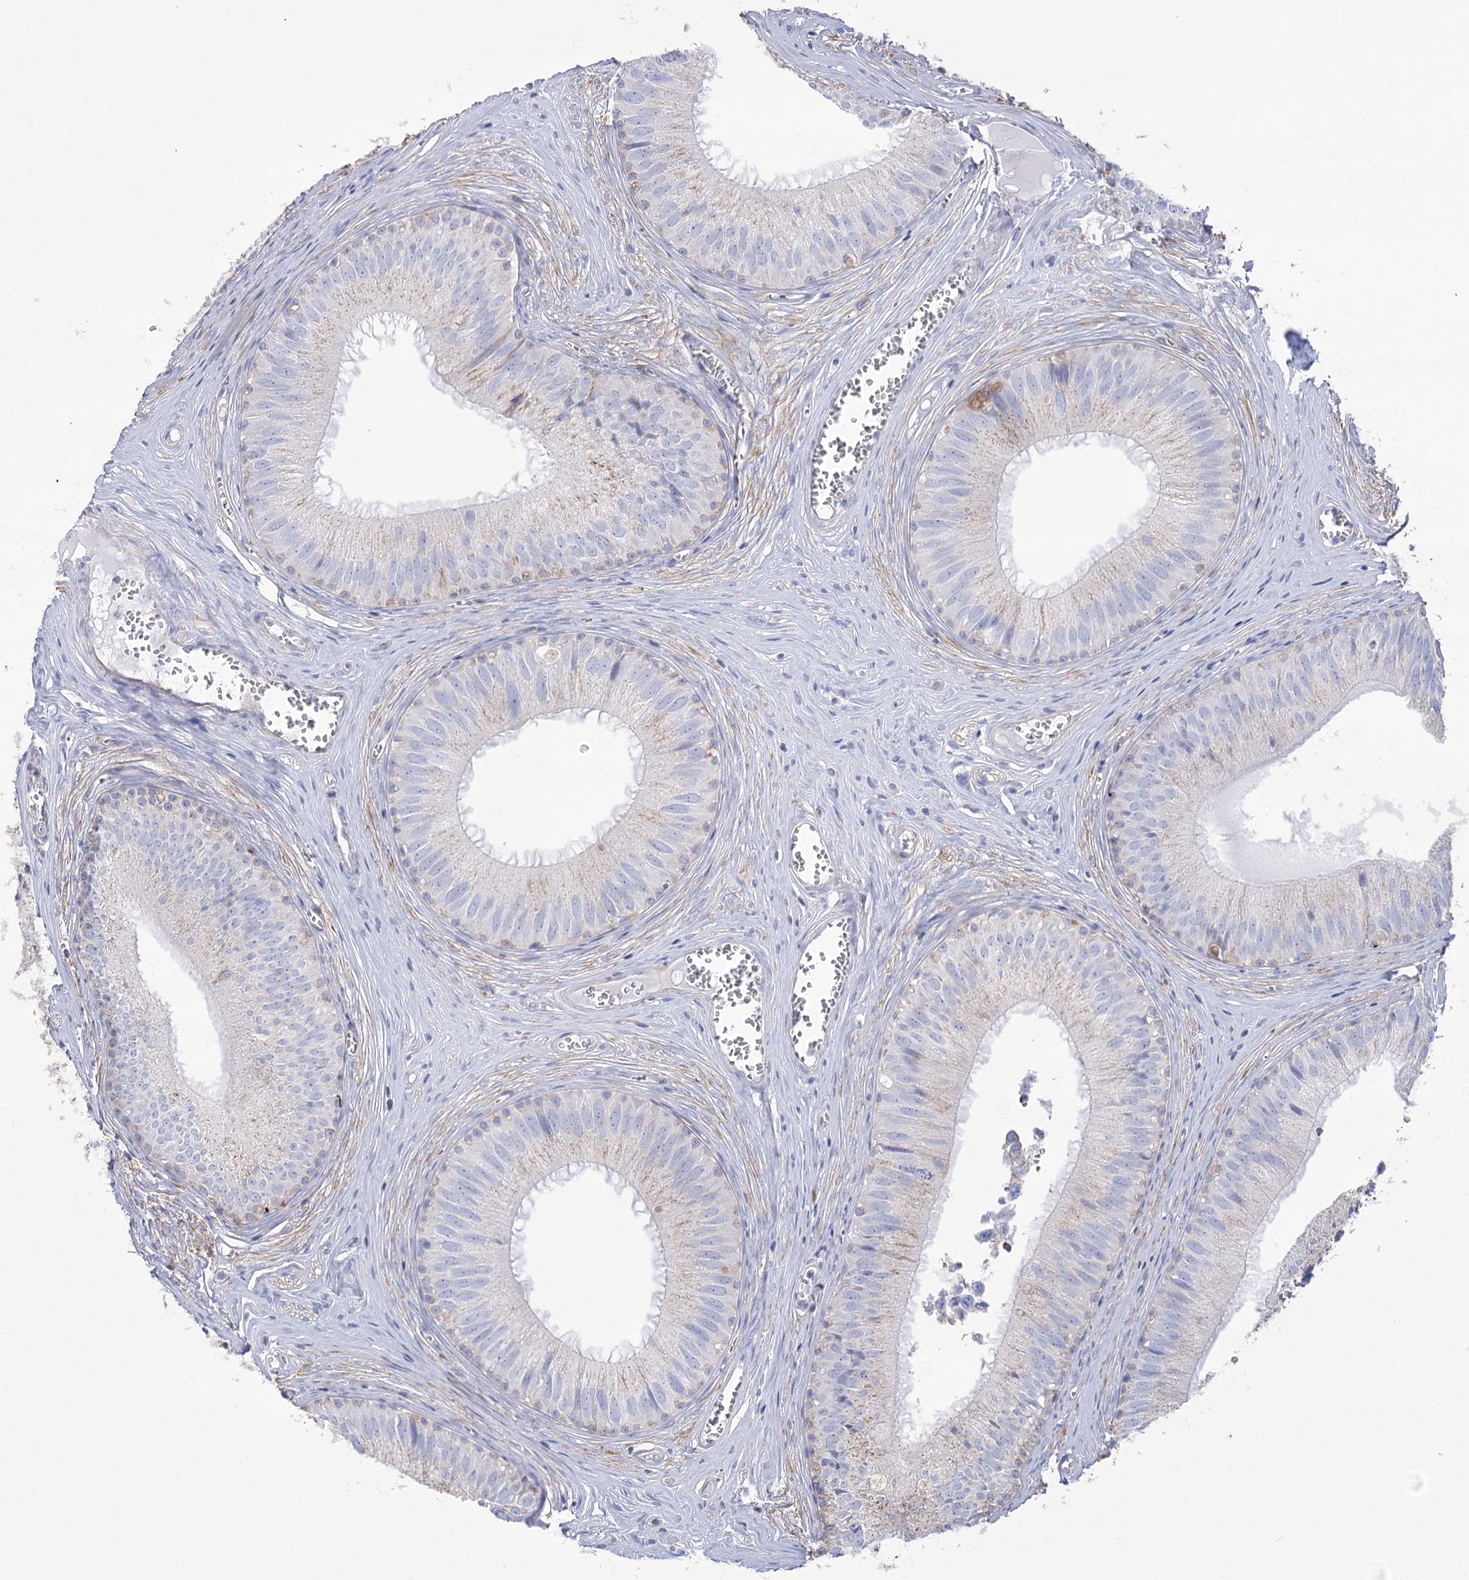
{"staining": {"intensity": "negative", "quantity": "none", "location": "none"}, "tissue": "epididymis", "cell_type": "Glandular cells", "image_type": "normal", "snomed": [{"axis": "morphology", "description": "Normal tissue, NOS"}, {"axis": "topography", "description": "Epididymis"}], "caption": "Human epididymis stained for a protein using IHC exhibits no expression in glandular cells.", "gene": "FAM216A", "patient": {"sex": "male", "age": 36}}